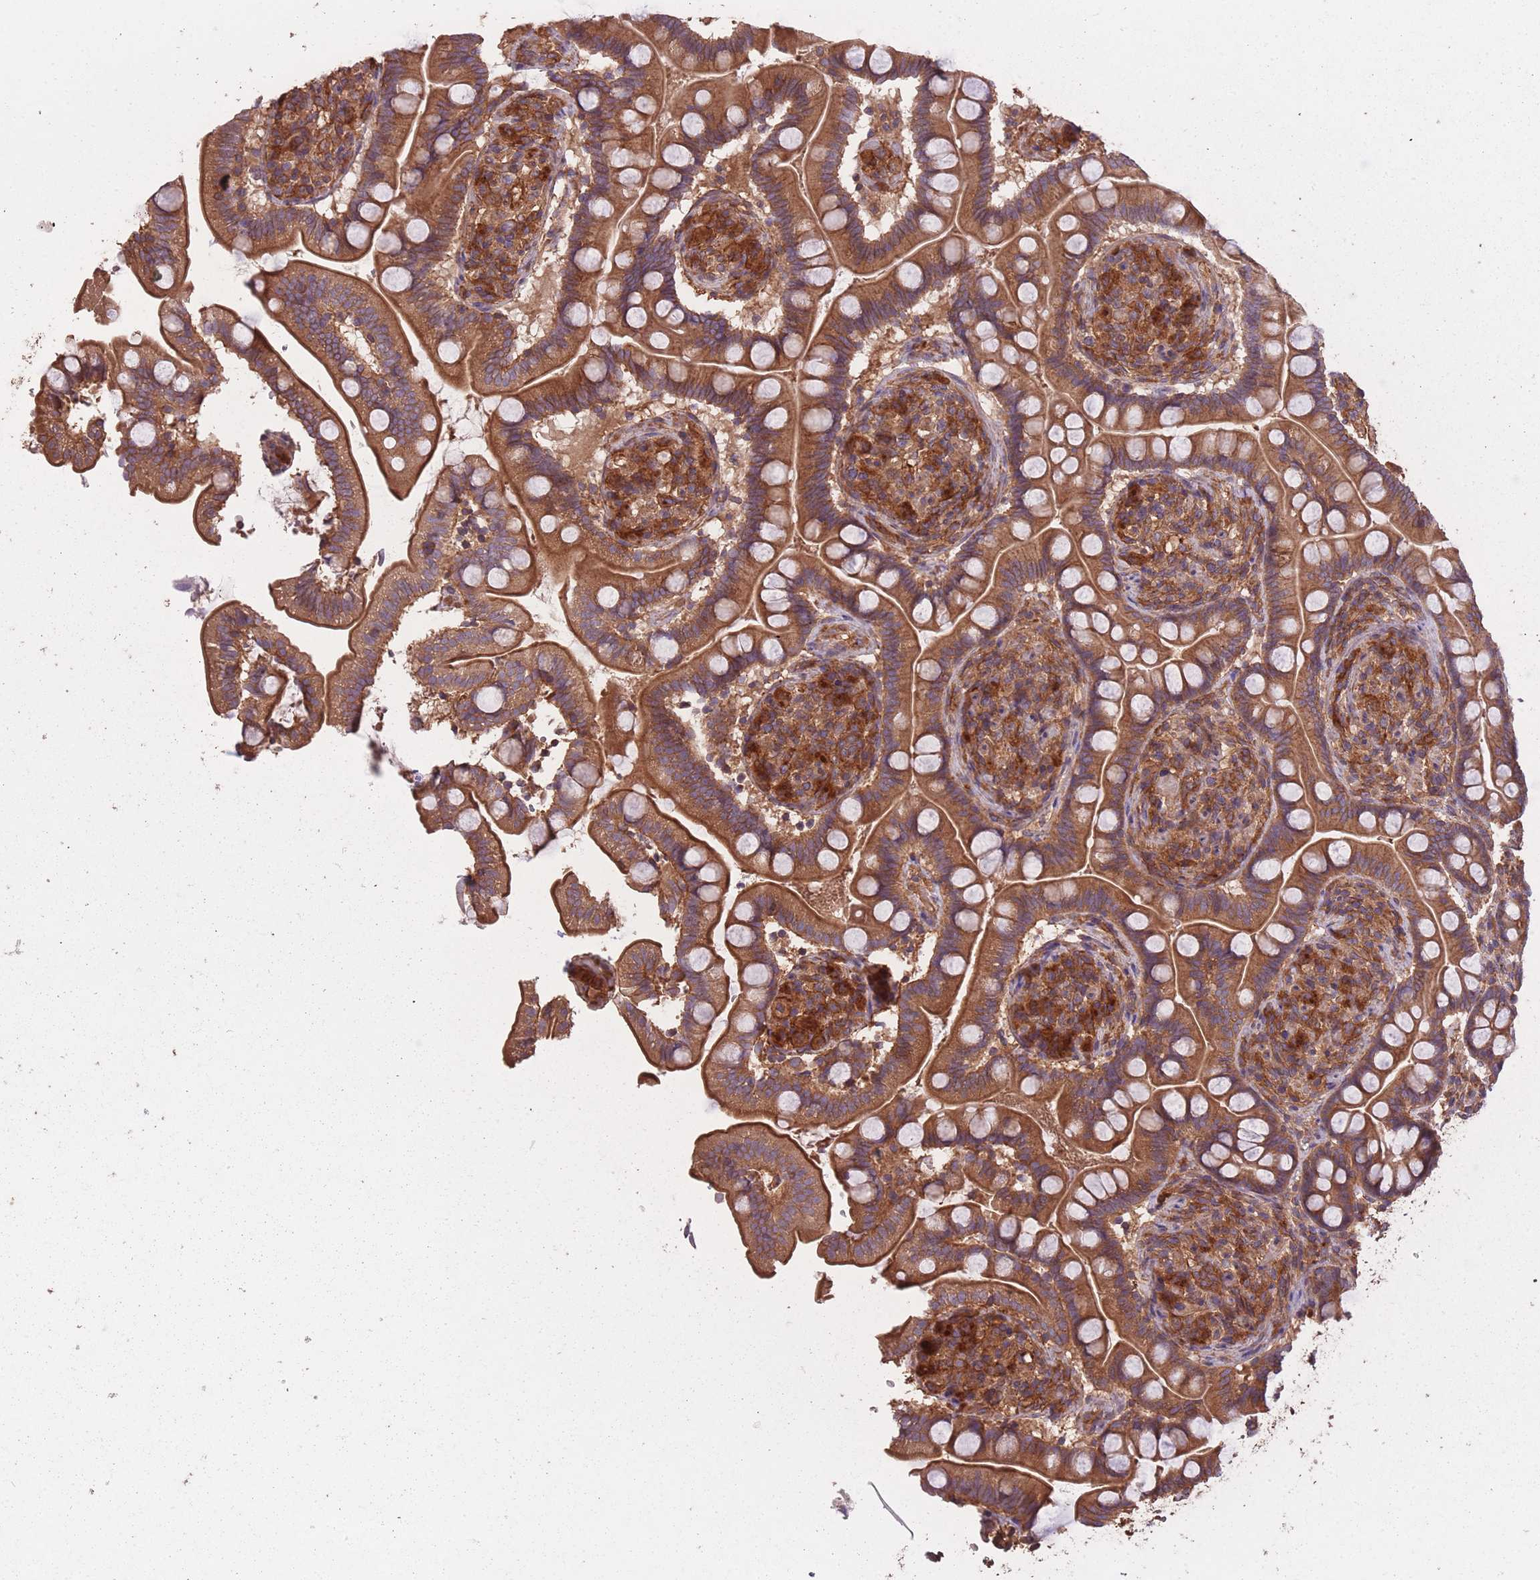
{"staining": {"intensity": "strong", "quantity": ">75%", "location": "cytoplasmic/membranous"}, "tissue": "small intestine", "cell_type": "Glandular cells", "image_type": "normal", "snomed": [{"axis": "morphology", "description": "Normal tissue, NOS"}, {"axis": "topography", "description": "Small intestine"}], "caption": "Immunohistochemical staining of unremarkable human small intestine shows >75% levels of strong cytoplasmic/membranous protein expression in approximately >75% of glandular cells.", "gene": "ARMH3", "patient": {"sex": "female", "age": 64}}